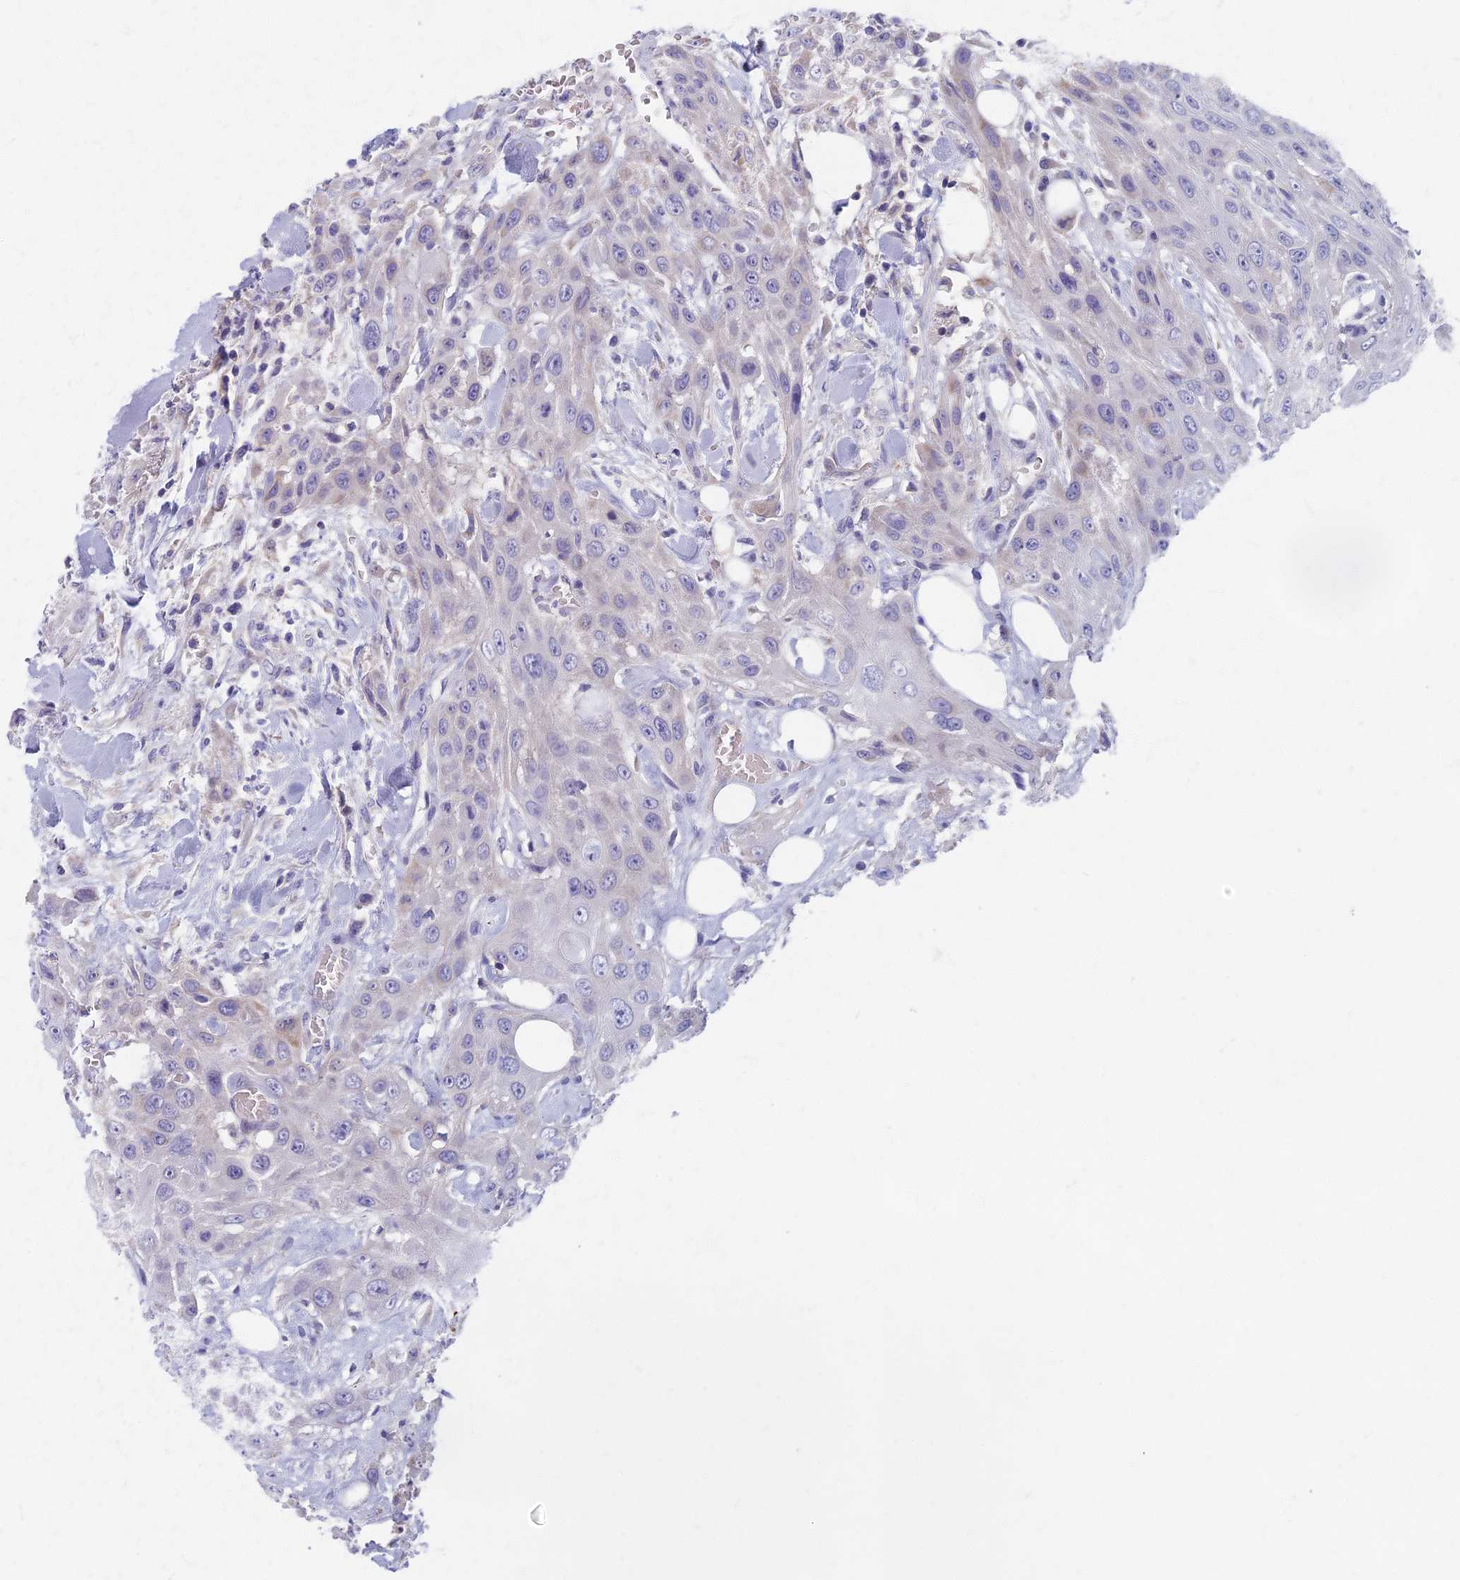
{"staining": {"intensity": "weak", "quantity": "<25%", "location": "cytoplasmic/membranous"}, "tissue": "head and neck cancer", "cell_type": "Tumor cells", "image_type": "cancer", "snomed": [{"axis": "morphology", "description": "Squamous cell carcinoma, NOS"}, {"axis": "topography", "description": "Head-Neck"}], "caption": "Squamous cell carcinoma (head and neck) stained for a protein using immunohistochemistry (IHC) exhibits no positivity tumor cells.", "gene": "AP4E1", "patient": {"sex": "male", "age": 81}}